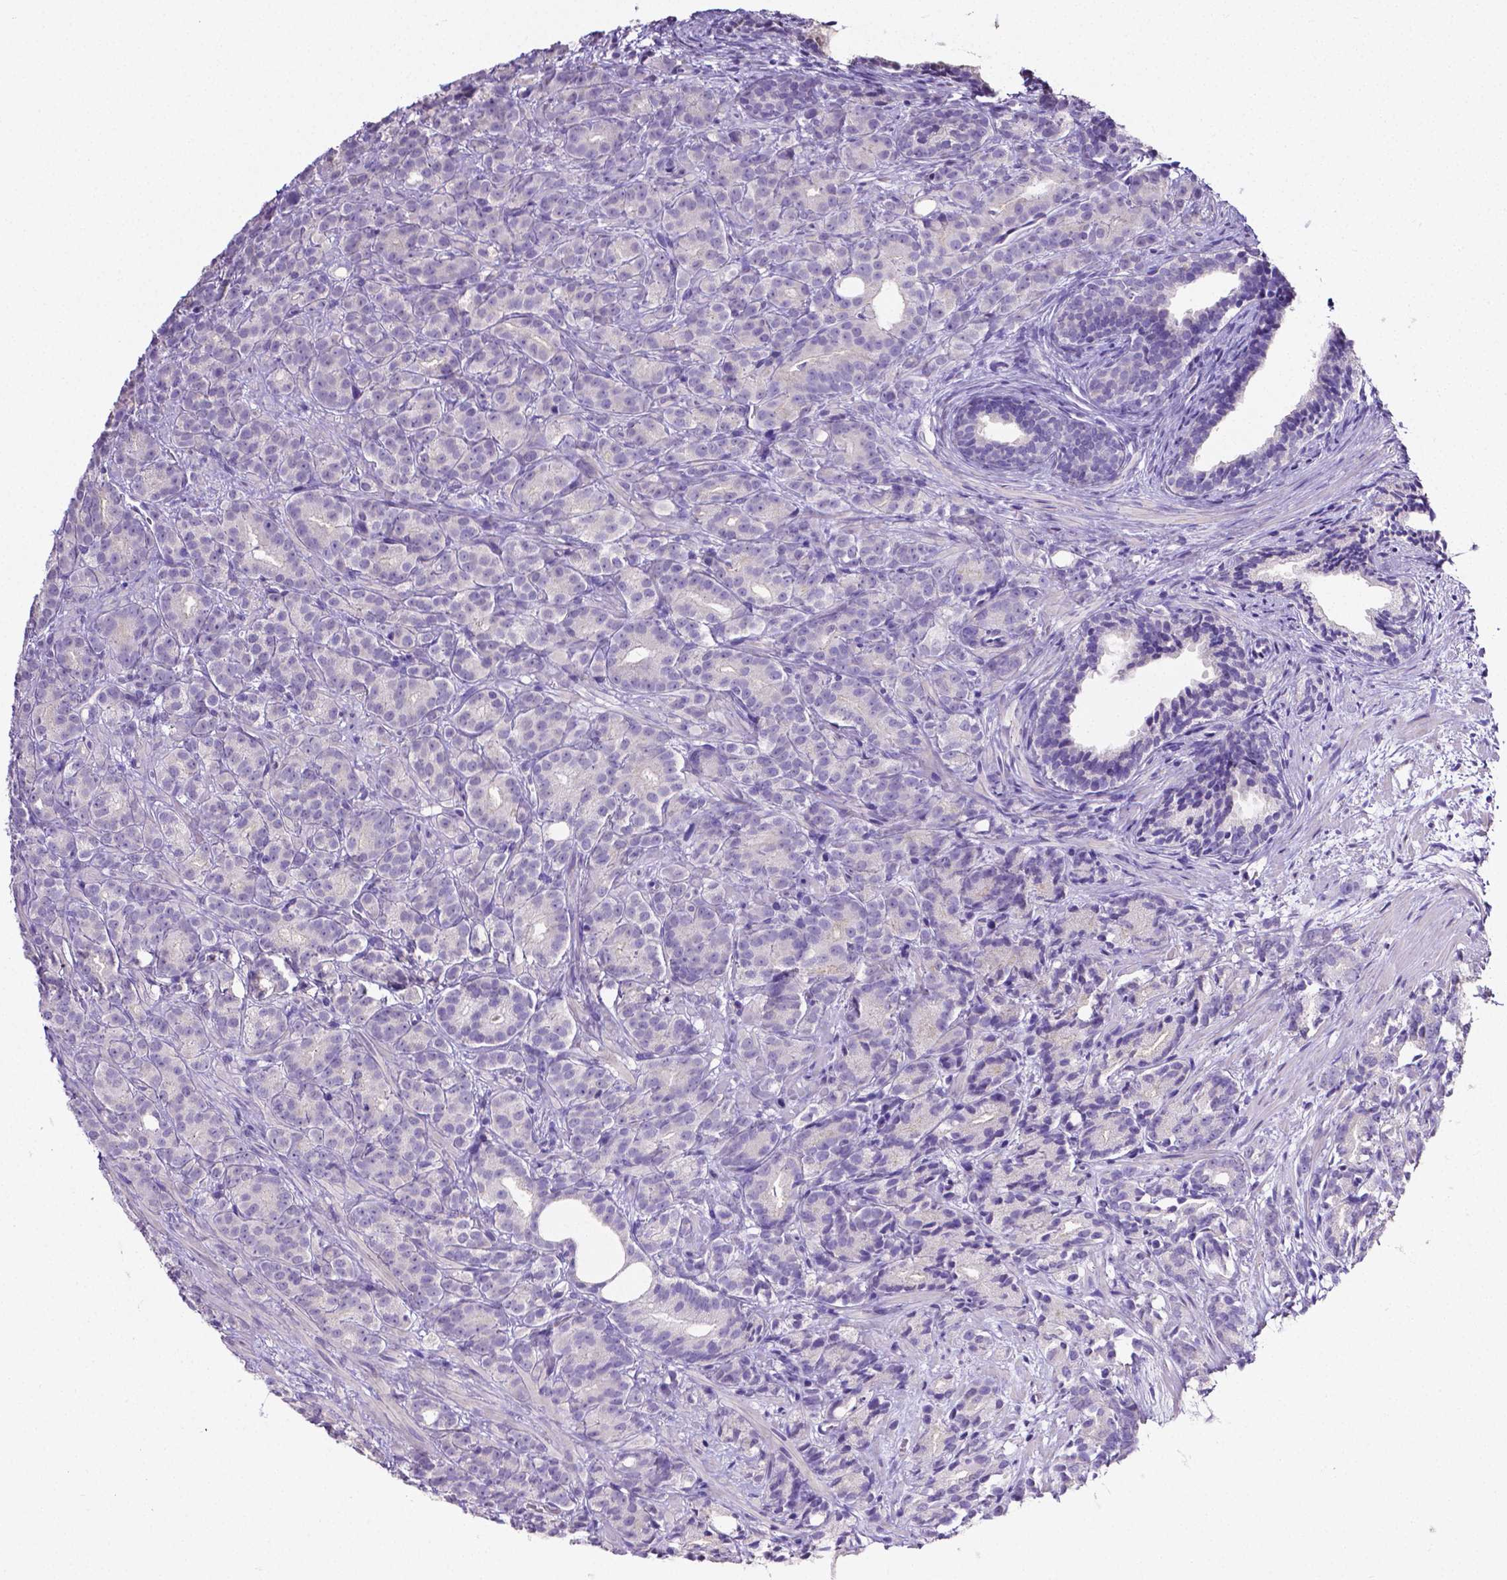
{"staining": {"intensity": "negative", "quantity": "none", "location": "none"}, "tissue": "prostate cancer", "cell_type": "Tumor cells", "image_type": "cancer", "snomed": [{"axis": "morphology", "description": "Adenocarcinoma, High grade"}, {"axis": "topography", "description": "Prostate"}], "caption": "There is no significant positivity in tumor cells of high-grade adenocarcinoma (prostate).", "gene": "MMP9", "patient": {"sex": "male", "age": 90}}